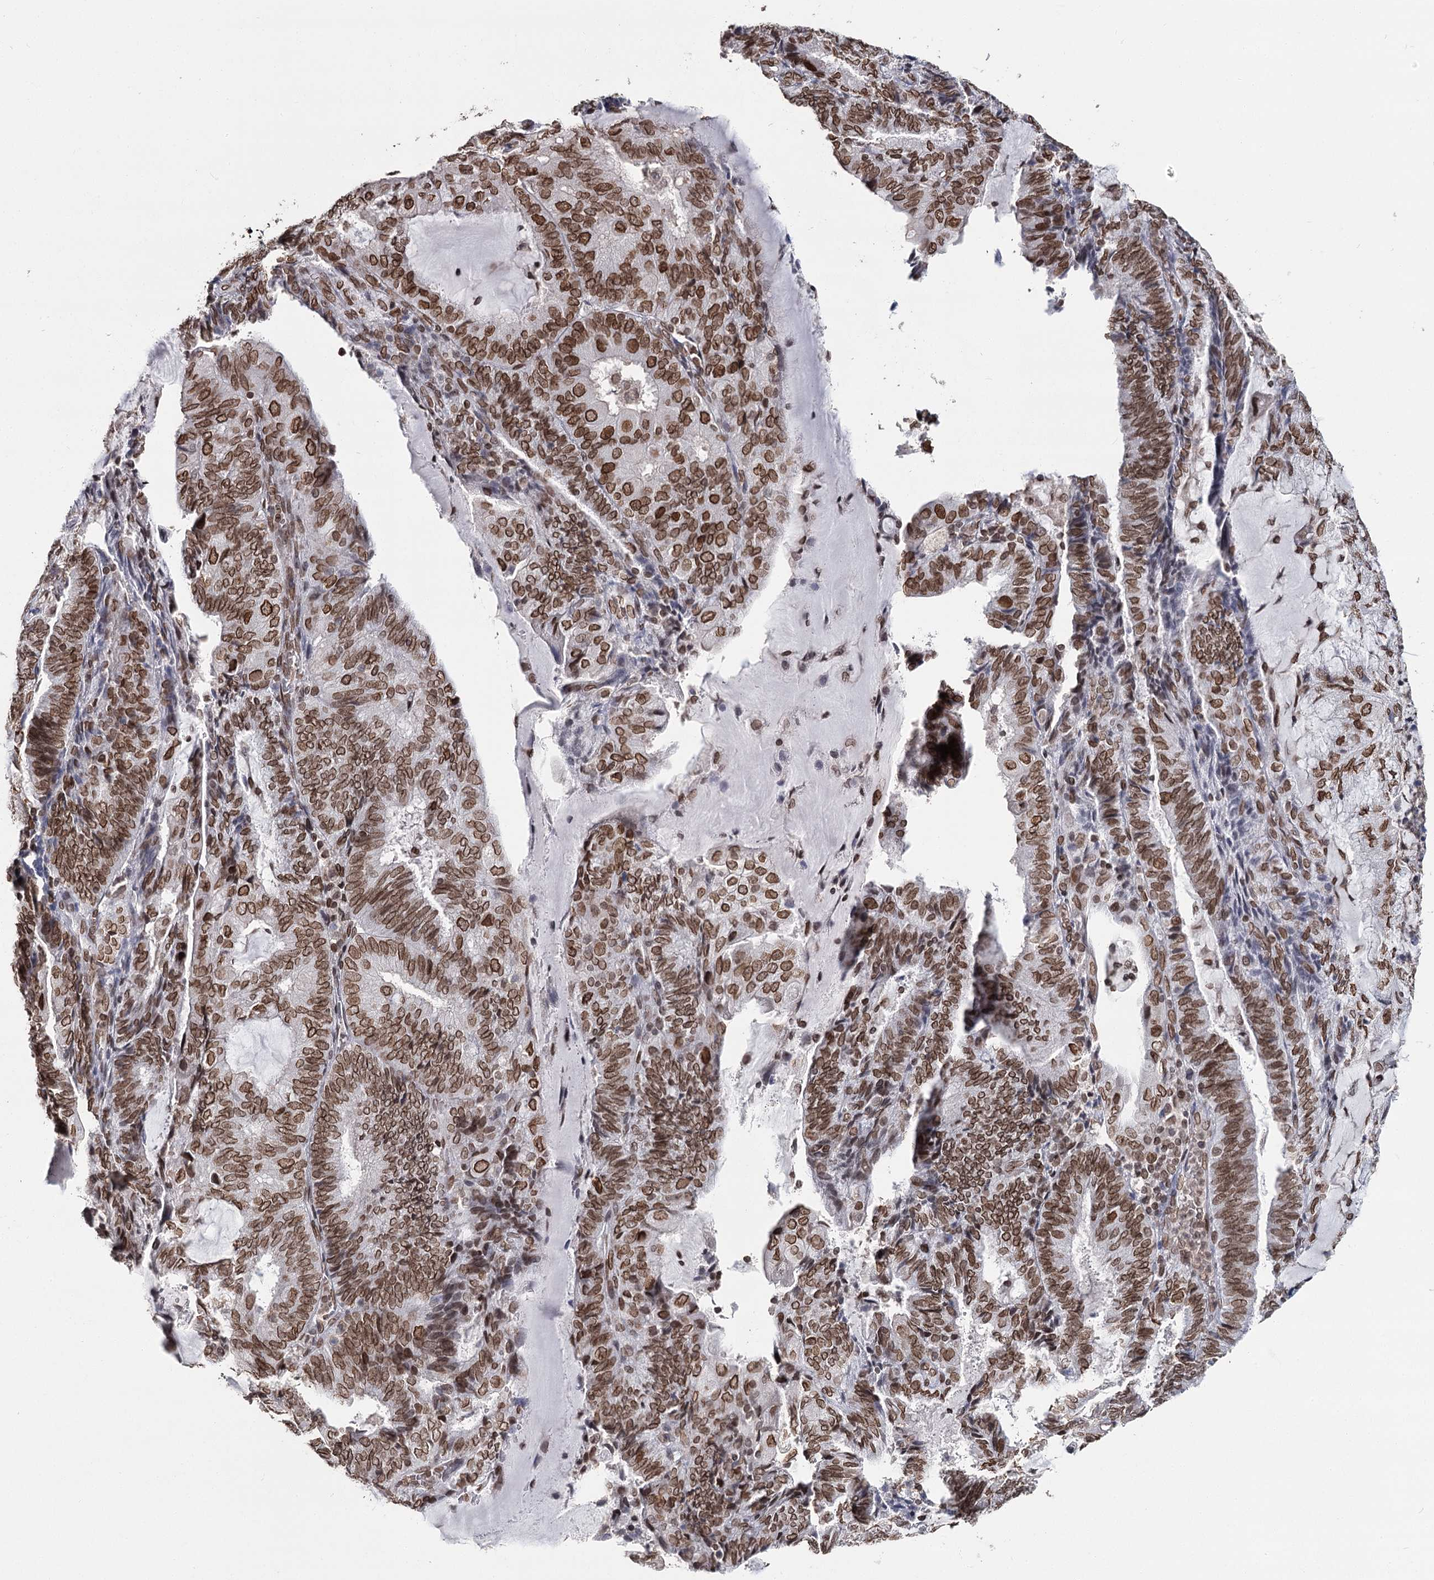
{"staining": {"intensity": "strong", "quantity": ">75%", "location": "cytoplasmic/membranous,nuclear"}, "tissue": "endometrial cancer", "cell_type": "Tumor cells", "image_type": "cancer", "snomed": [{"axis": "morphology", "description": "Adenocarcinoma, NOS"}, {"axis": "topography", "description": "Endometrium"}], "caption": "Brown immunohistochemical staining in human adenocarcinoma (endometrial) reveals strong cytoplasmic/membranous and nuclear positivity in about >75% of tumor cells.", "gene": "KIAA0930", "patient": {"sex": "female", "age": 81}}